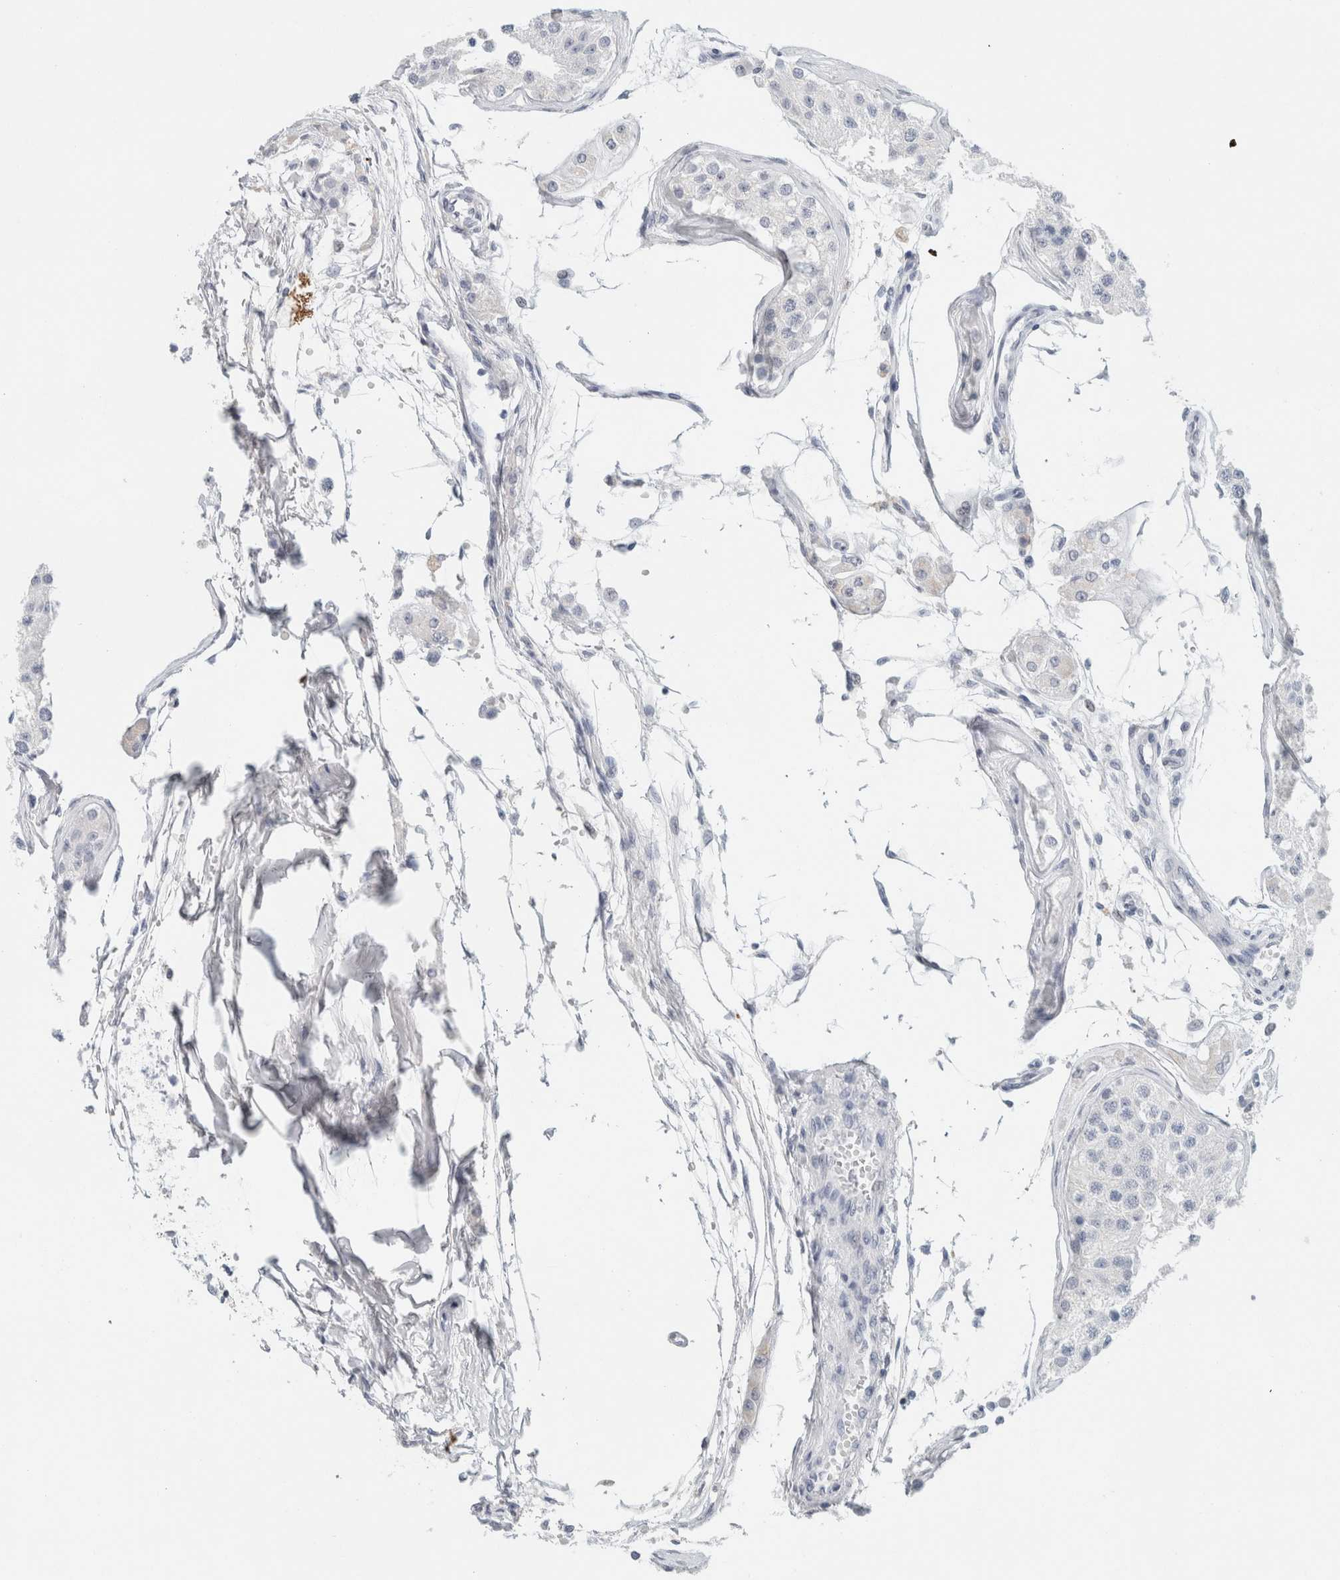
{"staining": {"intensity": "negative", "quantity": "none", "location": "none"}, "tissue": "testis", "cell_type": "Cells in seminiferous ducts", "image_type": "normal", "snomed": [{"axis": "morphology", "description": "Normal tissue, NOS"}, {"axis": "morphology", "description": "Adenocarcinoma, metastatic, NOS"}, {"axis": "topography", "description": "Testis"}], "caption": "IHC of normal testis displays no positivity in cells in seminiferous ducts.", "gene": "IL6", "patient": {"sex": "male", "age": 26}}